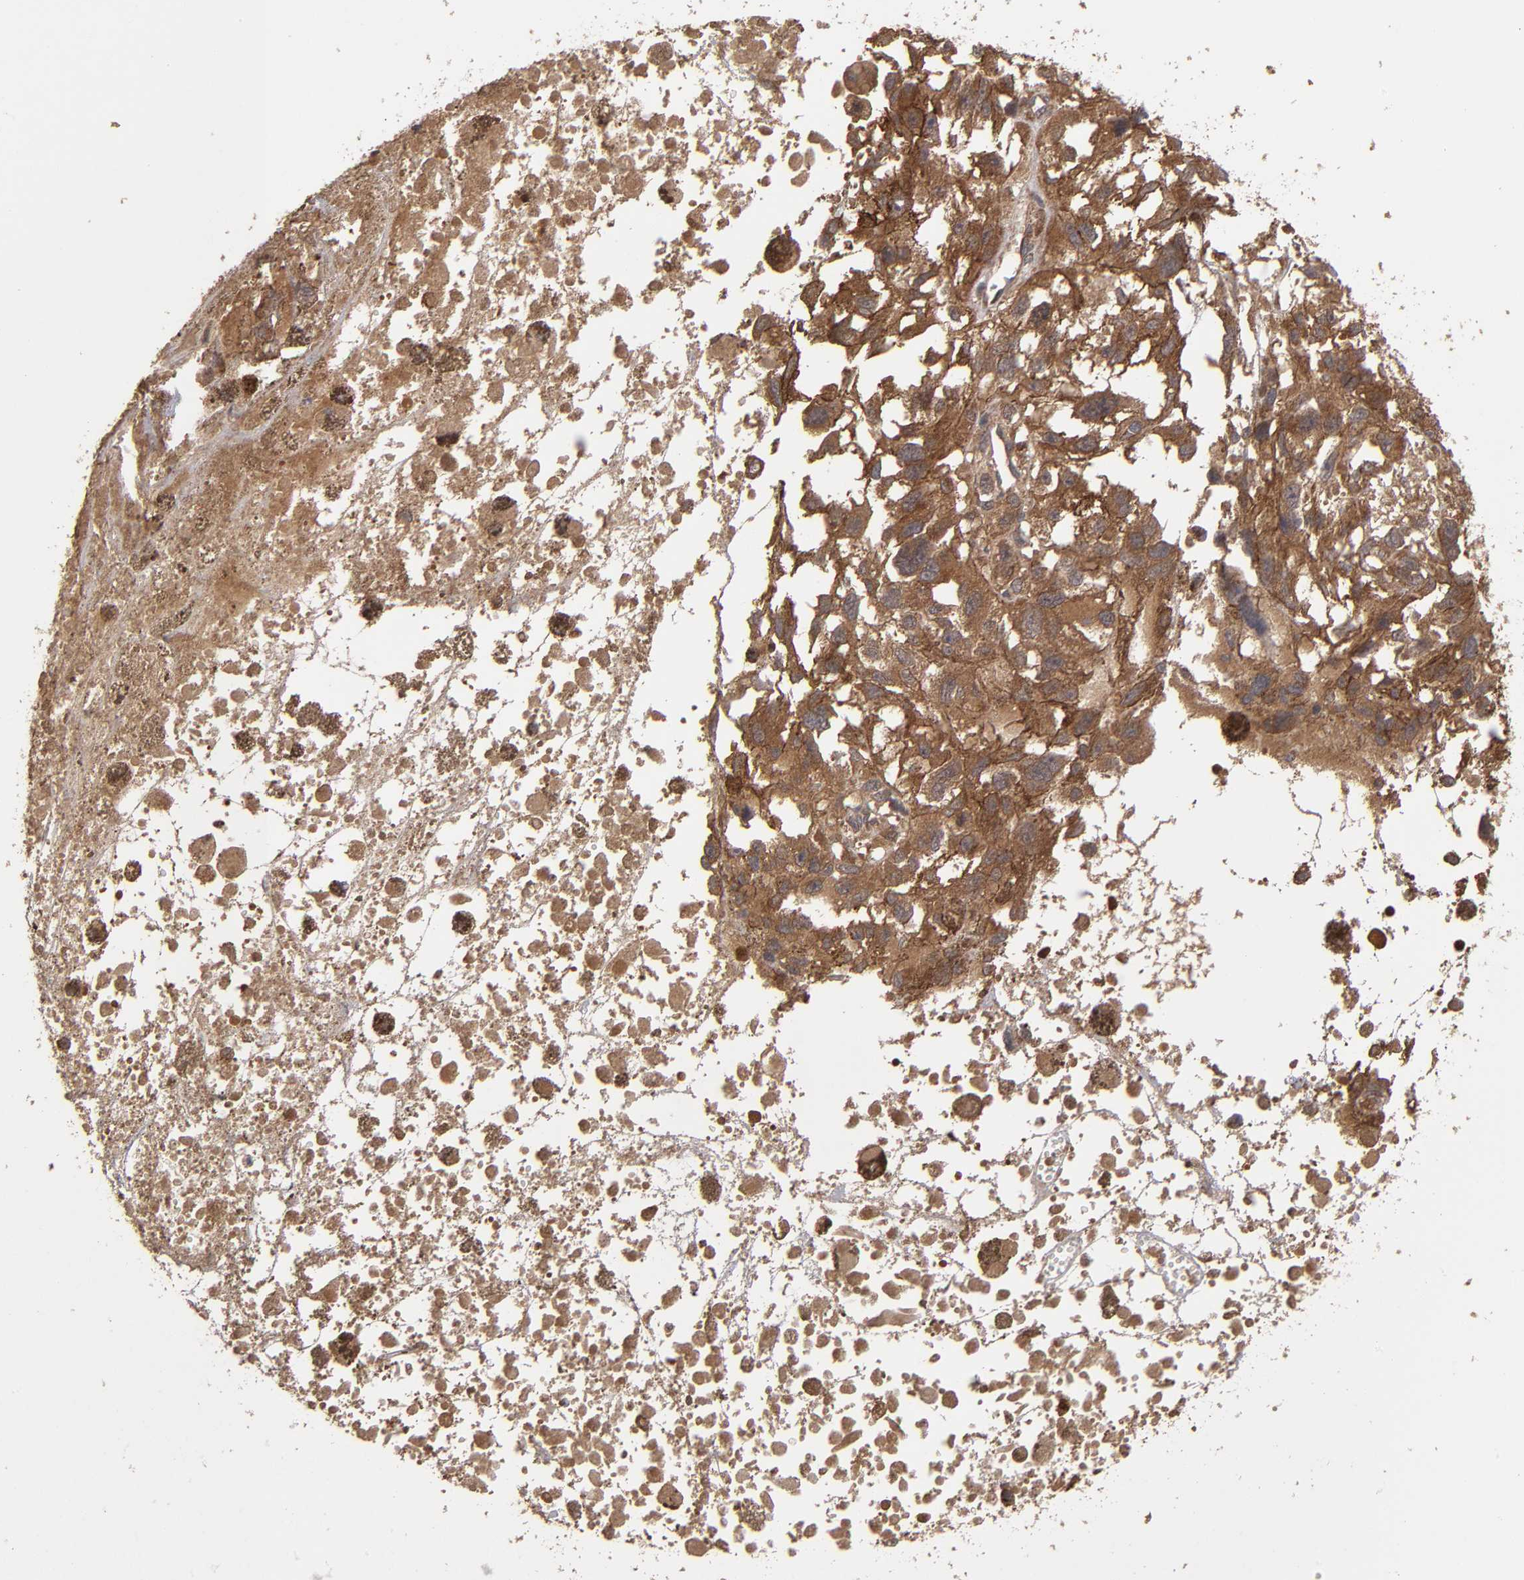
{"staining": {"intensity": "moderate", "quantity": ">75%", "location": "cytoplasmic/membranous"}, "tissue": "melanoma", "cell_type": "Tumor cells", "image_type": "cancer", "snomed": [{"axis": "morphology", "description": "Malignant melanoma, Metastatic site"}, {"axis": "topography", "description": "Lymph node"}], "caption": "Immunohistochemical staining of malignant melanoma (metastatic site) displays medium levels of moderate cytoplasmic/membranous protein staining in approximately >75% of tumor cells. Nuclei are stained in blue.", "gene": "RPS6KA6", "patient": {"sex": "male", "age": 59}}